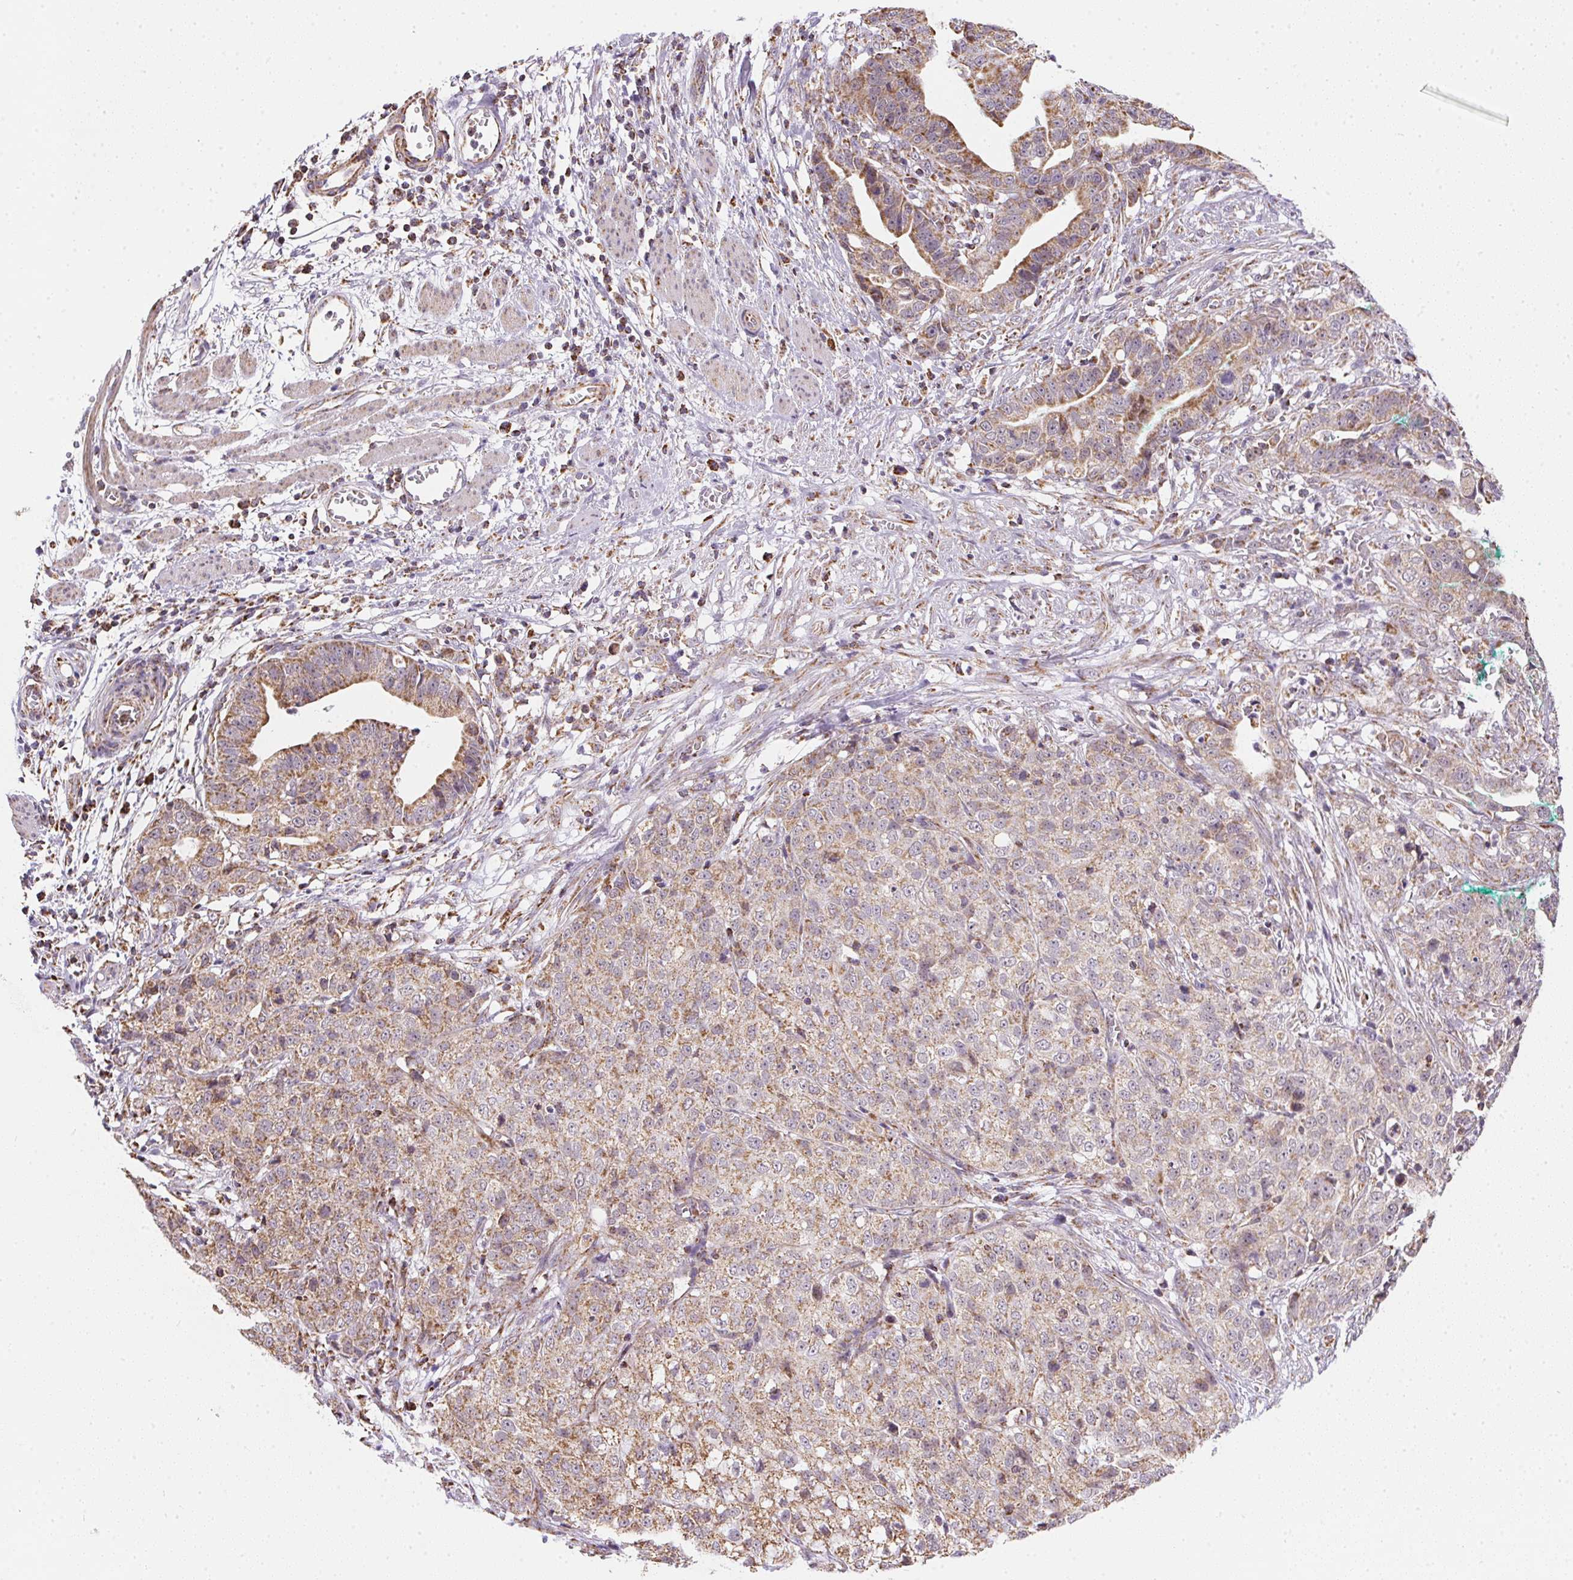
{"staining": {"intensity": "moderate", "quantity": ">75%", "location": "cytoplasmic/membranous"}, "tissue": "stomach cancer", "cell_type": "Tumor cells", "image_type": "cancer", "snomed": [{"axis": "morphology", "description": "Adenocarcinoma, NOS"}, {"axis": "topography", "description": "Stomach, upper"}], "caption": "Immunohistochemical staining of human stomach cancer (adenocarcinoma) exhibits medium levels of moderate cytoplasmic/membranous staining in approximately >75% of tumor cells. (brown staining indicates protein expression, while blue staining denotes nuclei).", "gene": "MAPK11", "patient": {"sex": "female", "age": 67}}